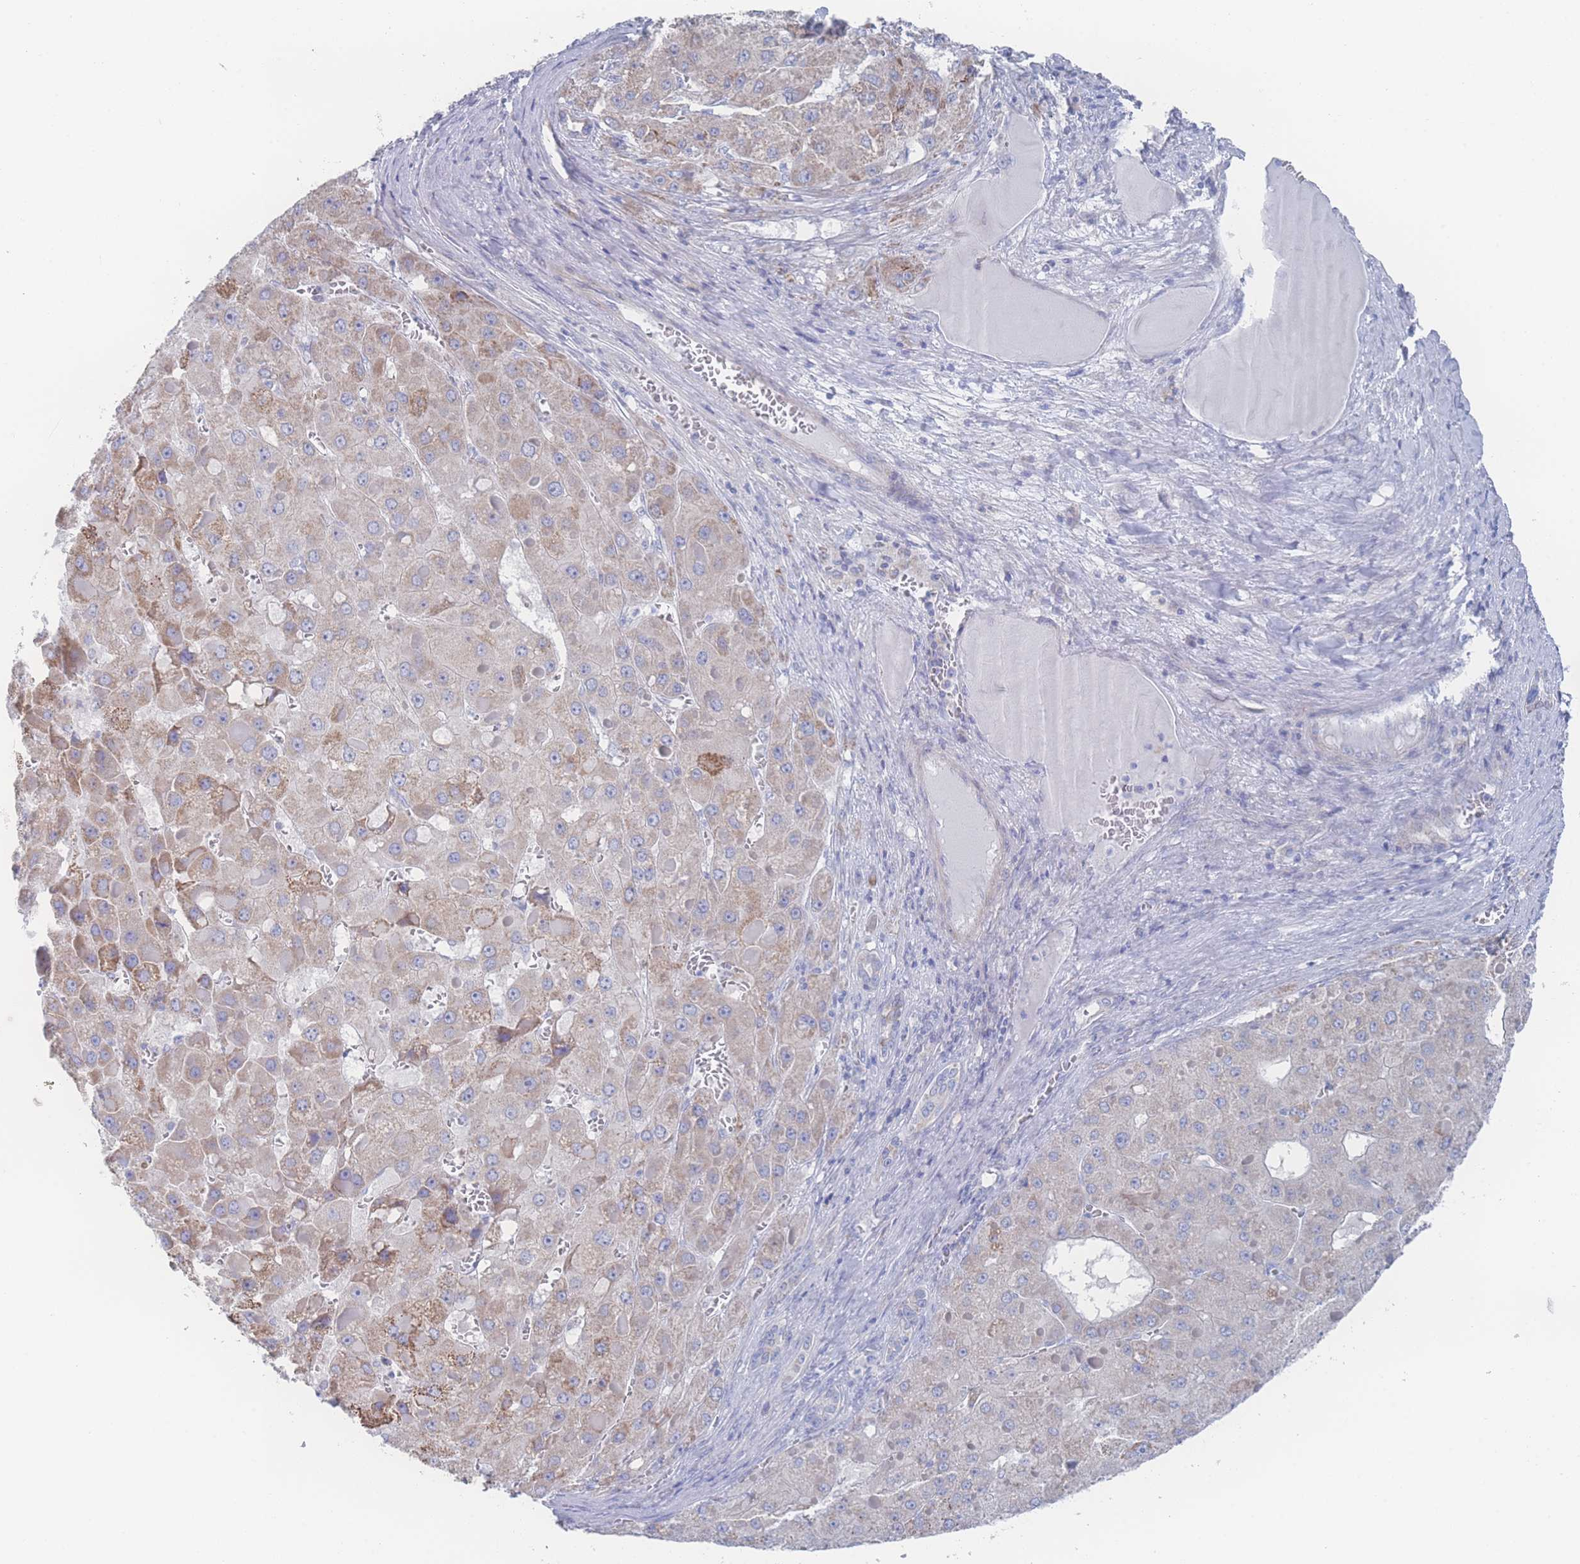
{"staining": {"intensity": "weak", "quantity": "25%-75%", "location": "cytoplasmic/membranous"}, "tissue": "liver cancer", "cell_type": "Tumor cells", "image_type": "cancer", "snomed": [{"axis": "morphology", "description": "Carcinoma, Hepatocellular, NOS"}, {"axis": "topography", "description": "Liver"}], "caption": "Liver cancer (hepatocellular carcinoma) stained with a protein marker displays weak staining in tumor cells.", "gene": "SNPH", "patient": {"sex": "female", "age": 73}}